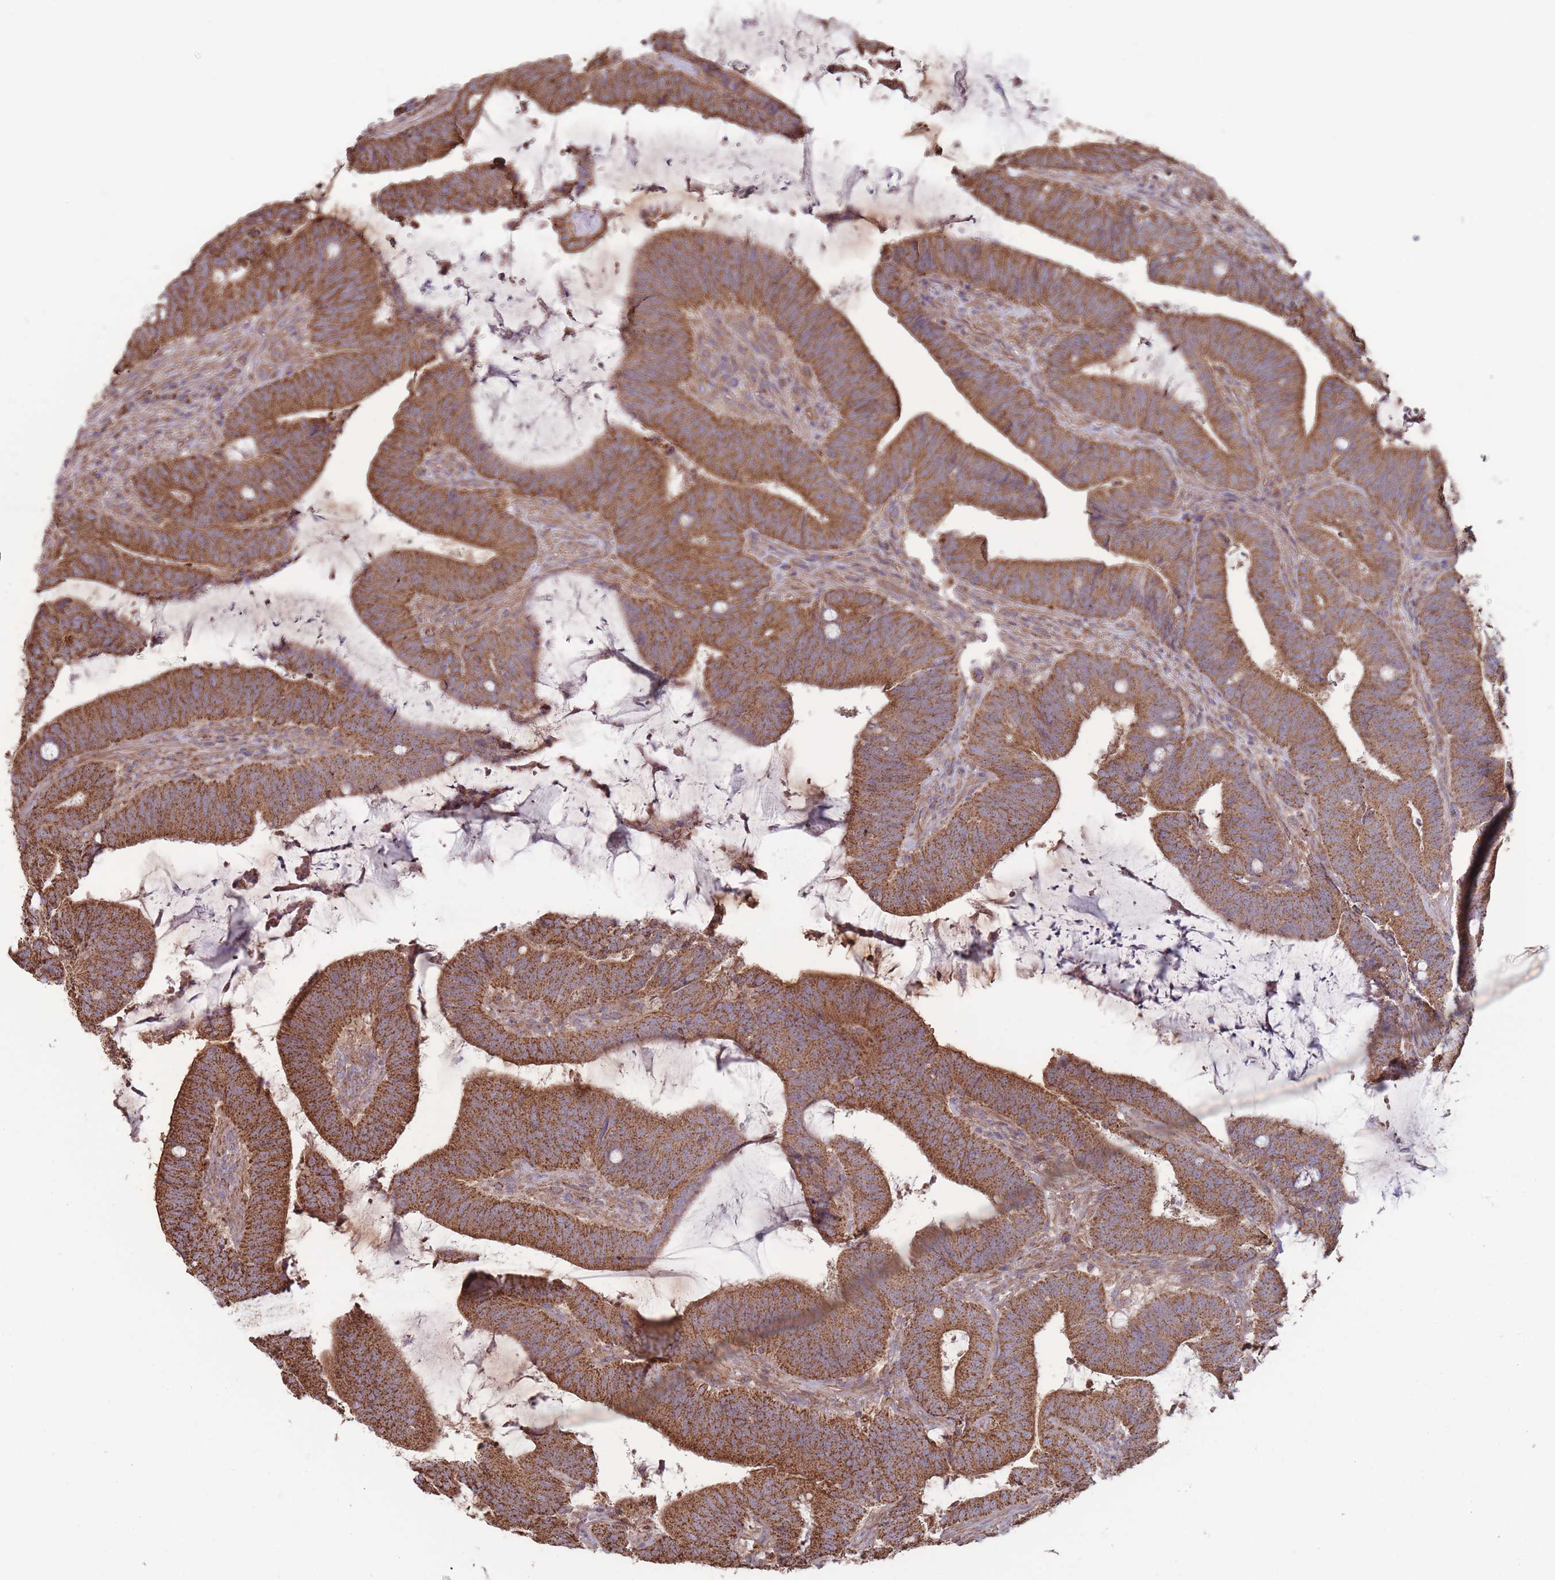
{"staining": {"intensity": "strong", "quantity": ">75%", "location": "cytoplasmic/membranous"}, "tissue": "colorectal cancer", "cell_type": "Tumor cells", "image_type": "cancer", "snomed": [{"axis": "morphology", "description": "Adenocarcinoma, NOS"}, {"axis": "topography", "description": "Colon"}], "caption": "Colorectal adenocarcinoma was stained to show a protein in brown. There is high levels of strong cytoplasmic/membranous positivity in approximately >75% of tumor cells.", "gene": "KIF16B", "patient": {"sex": "female", "age": 43}}